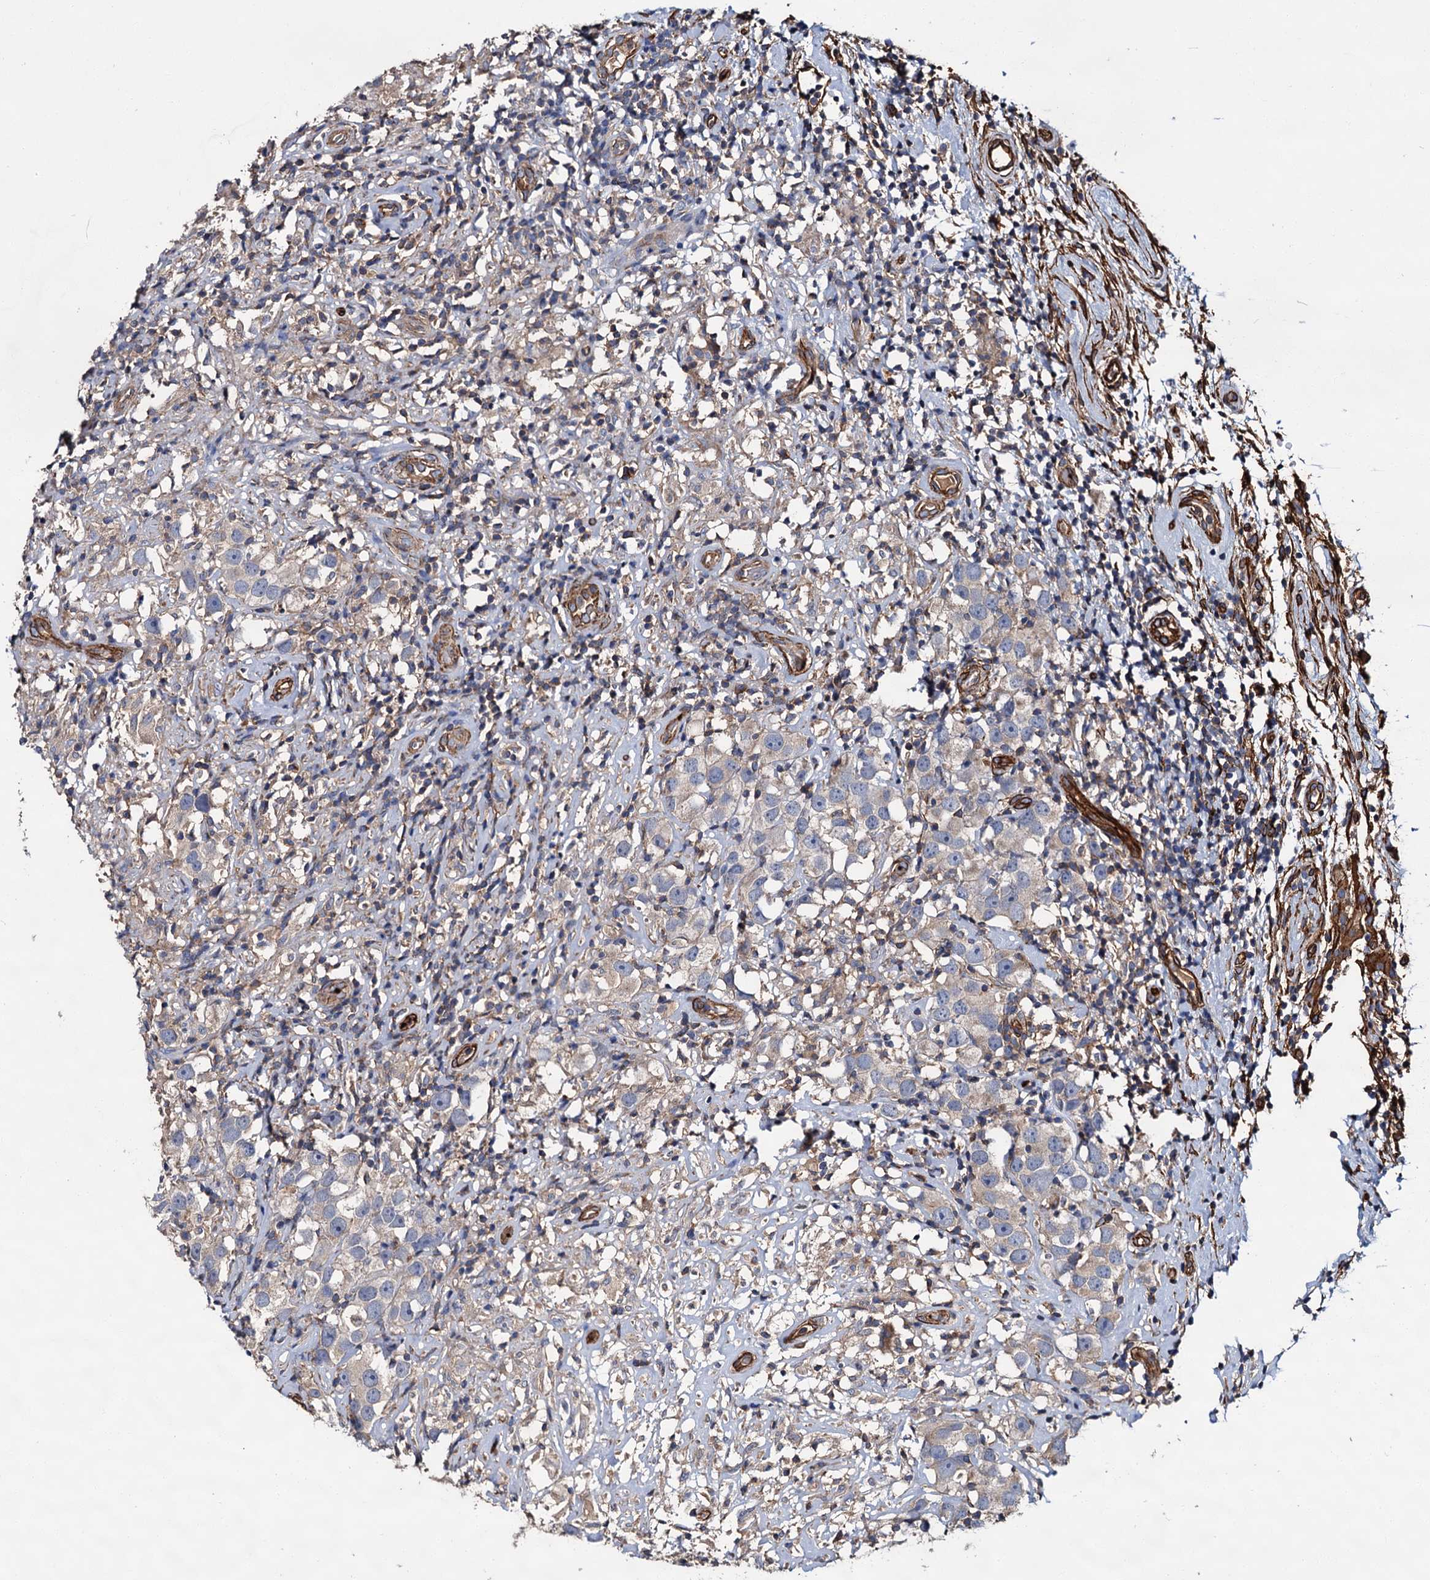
{"staining": {"intensity": "negative", "quantity": "none", "location": "none"}, "tissue": "testis cancer", "cell_type": "Tumor cells", "image_type": "cancer", "snomed": [{"axis": "morphology", "description": "Seminoma, NOS"}, {"axis": "topography", "description": "Testis"}], "caption": "IHC micrograph of human testis cancer stained for a protein (brown), which shows no positivity in tumor cells.", "gene": "CACNA1C", "patient": {"sex": "male", "age": 49}}